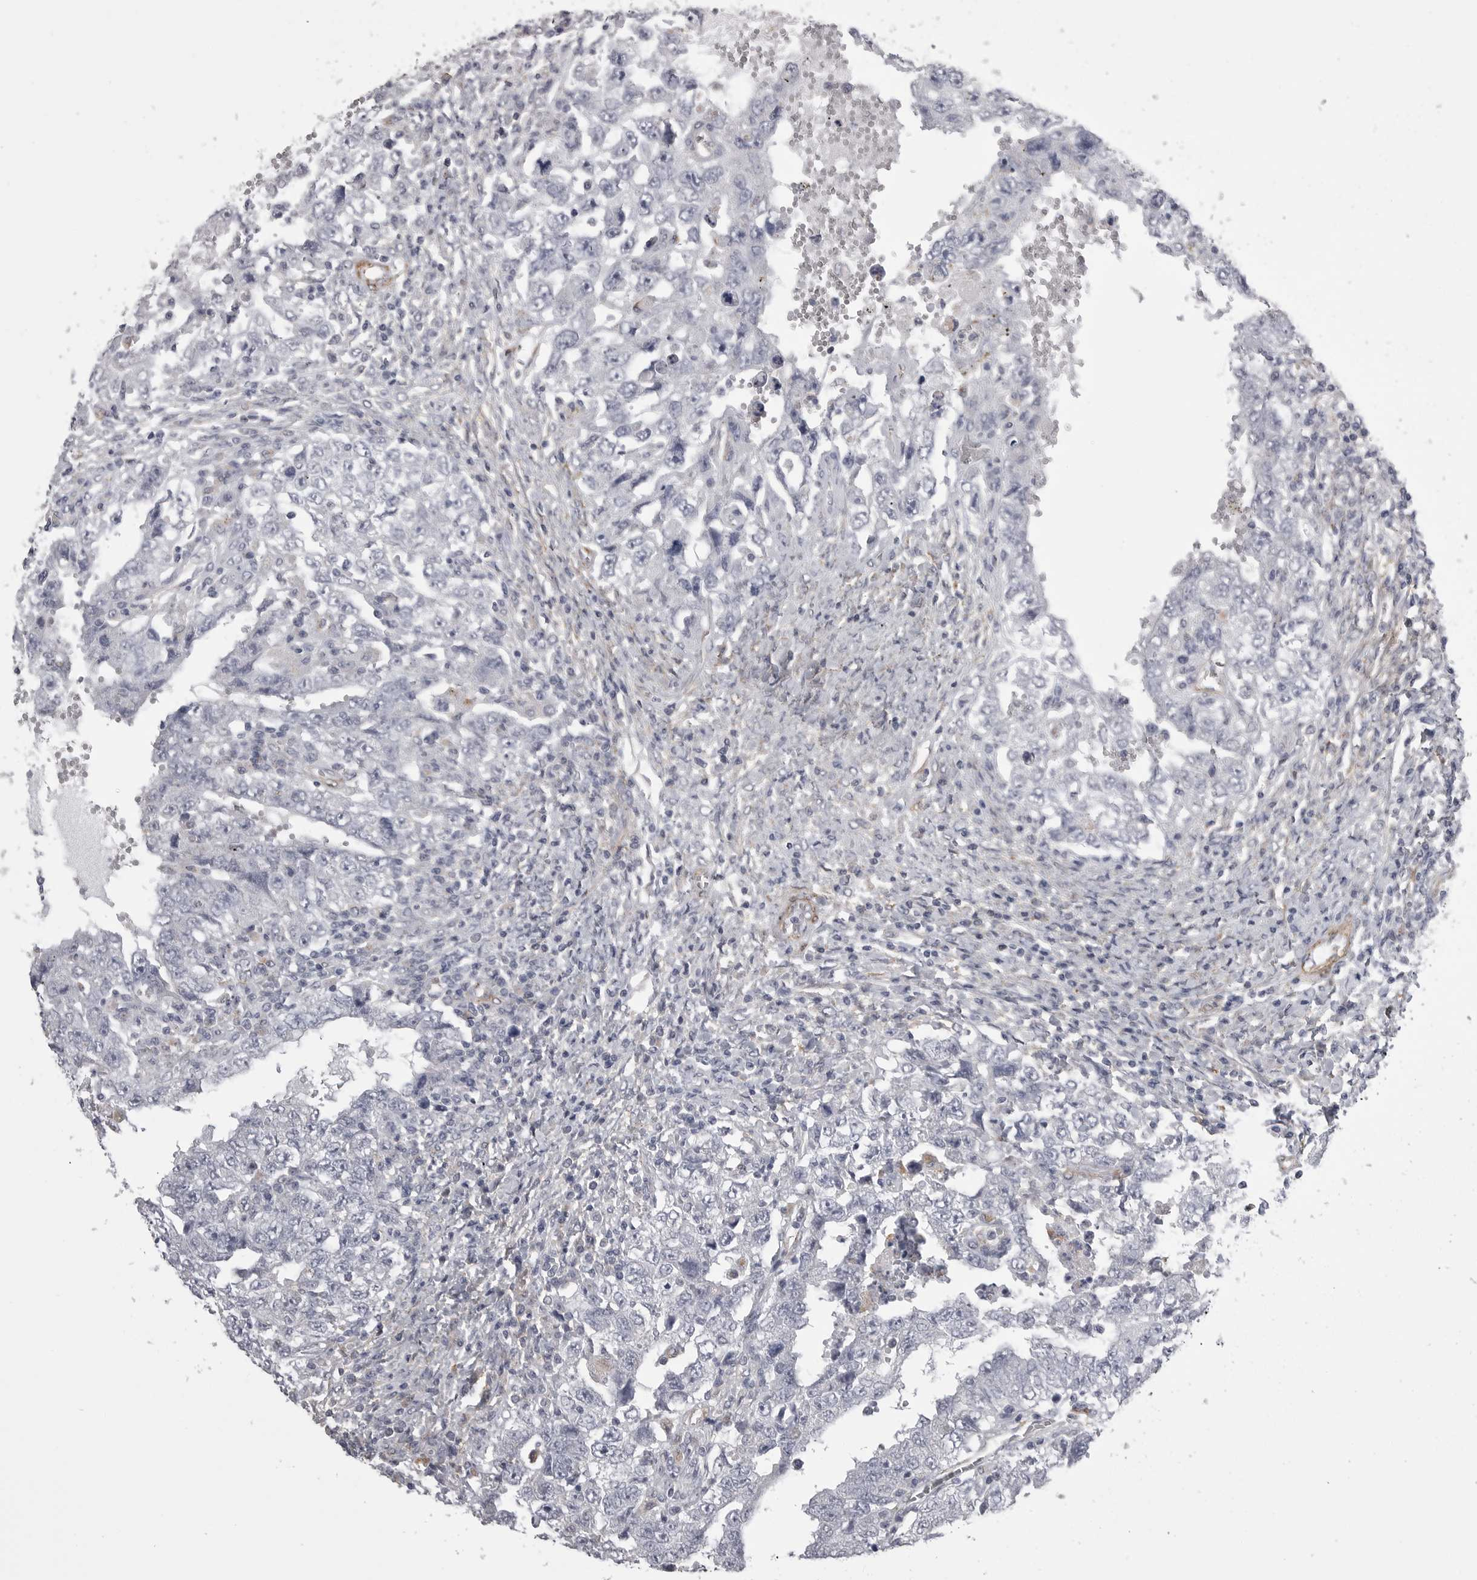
{"staining": {"intensity": "negative", "quantity": "none", "location": "none"}, "tissue": "testis cancer", "cell_type": "Tumor cells", "image_type": "cancer", "snomed": [{"axis": "morphology", "description": "Carcinoma, Embryonal, NOS"}, {"axis": "topography", "description": "Testis"}], "caption": "This micrograph is of testis cancer (embryonal carcinoma) stained with immunohistochemistry to label a protein in brown with the nuclei are counter-stained blue. There is no positivity in tumor cells.", "gene": "AOC3", "patient": {"sex": "male", "age": 26}}